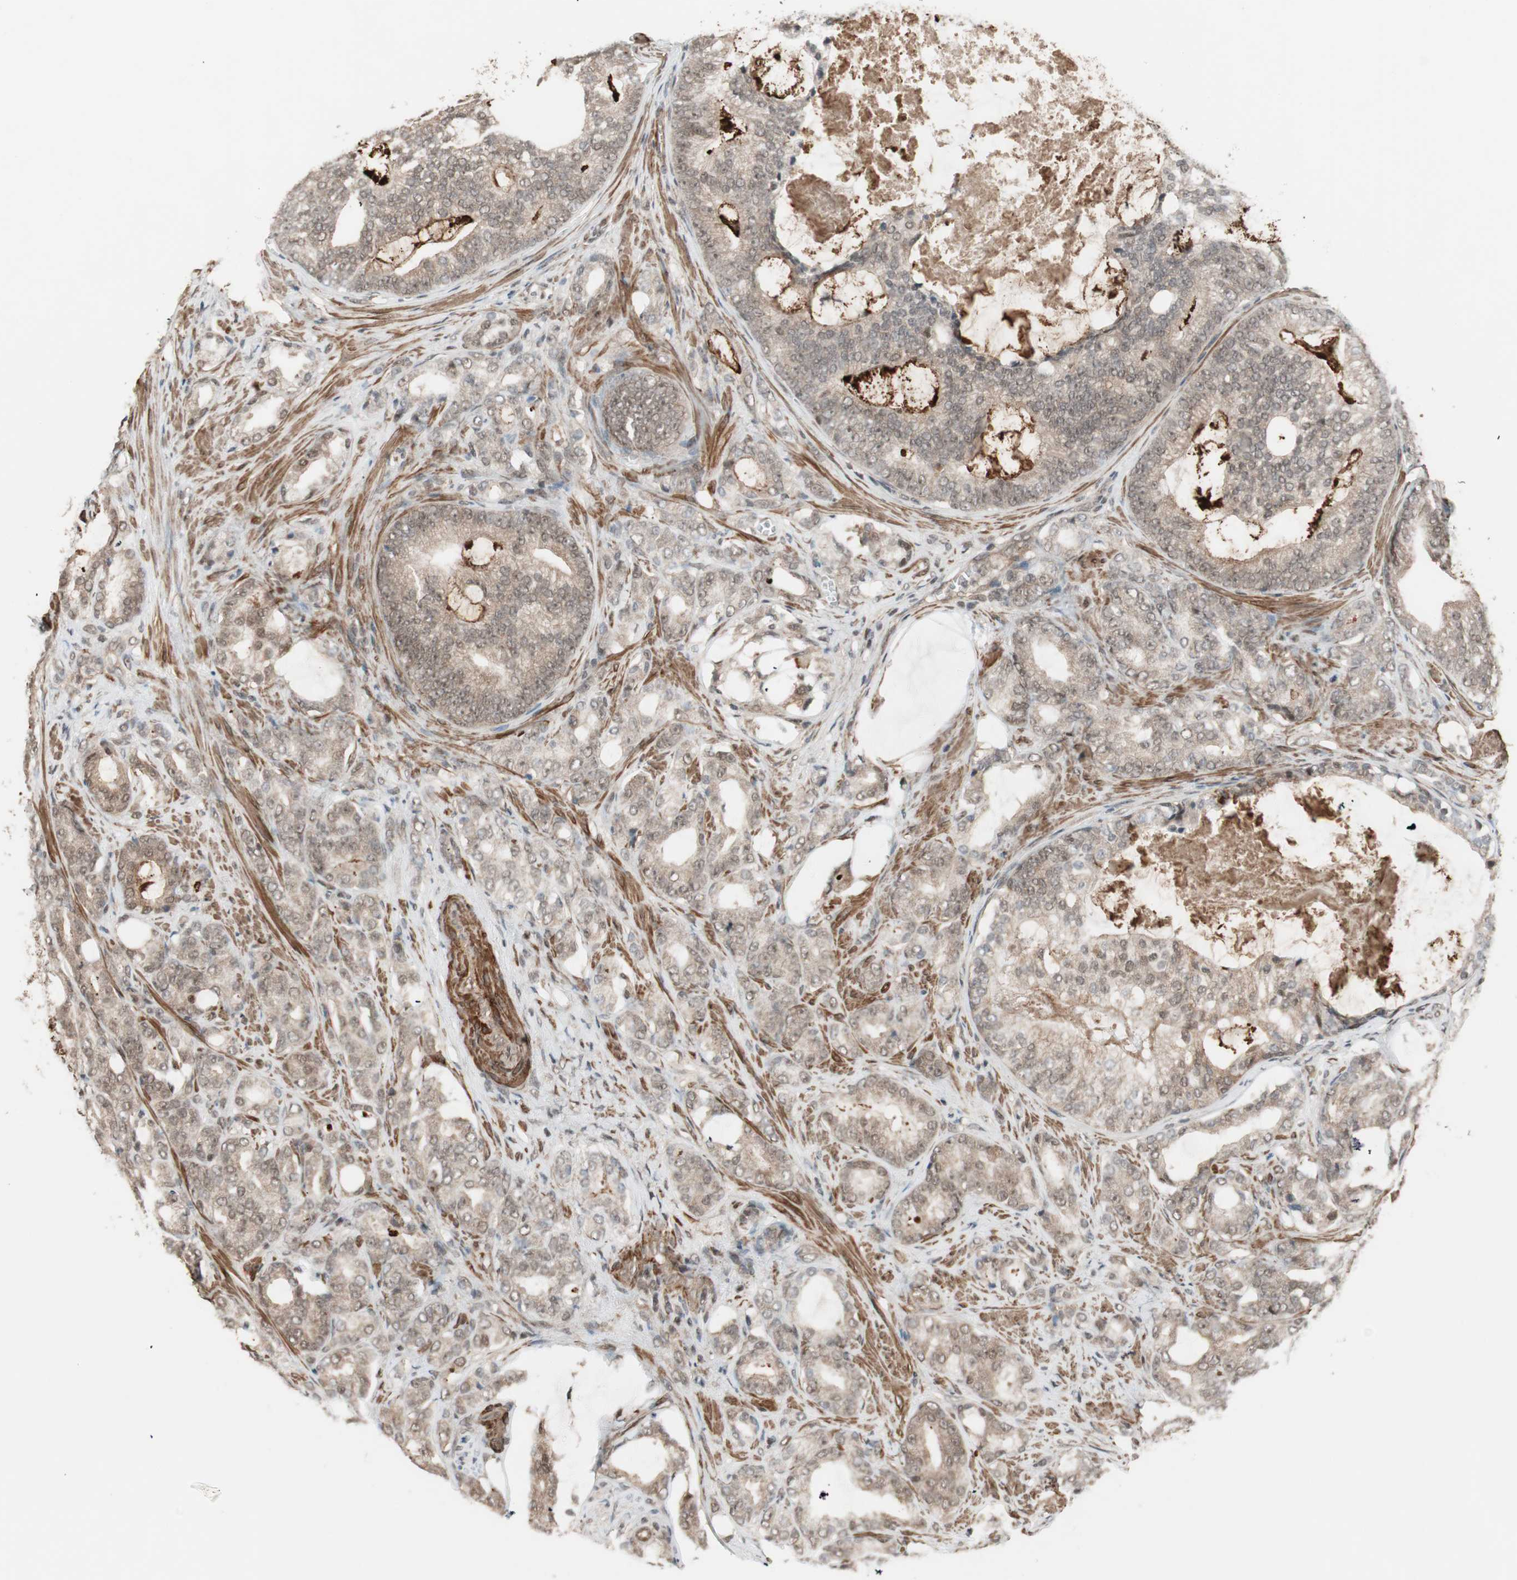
{"staining": {"intensity": "weak", "quantity": ">75%", "location": "cytoplasmic/membranous"}, "tissue": "prostate cancer", "cell_type": "Tumor cells", "image_type": "cancer", "snomed": [{"axis": "morphology", "description": "Adenocarcinoma, Low grade"}, {"axis": "topography", "description": "Prostate"}], "caption": "Tumor cells demonstrate low levels of weak cytoplasmic/membranous staining in about >75% of cells in human prostate cancer.", "gene": "DRAP1", "patient": {"sex": "male", "age": 58}}